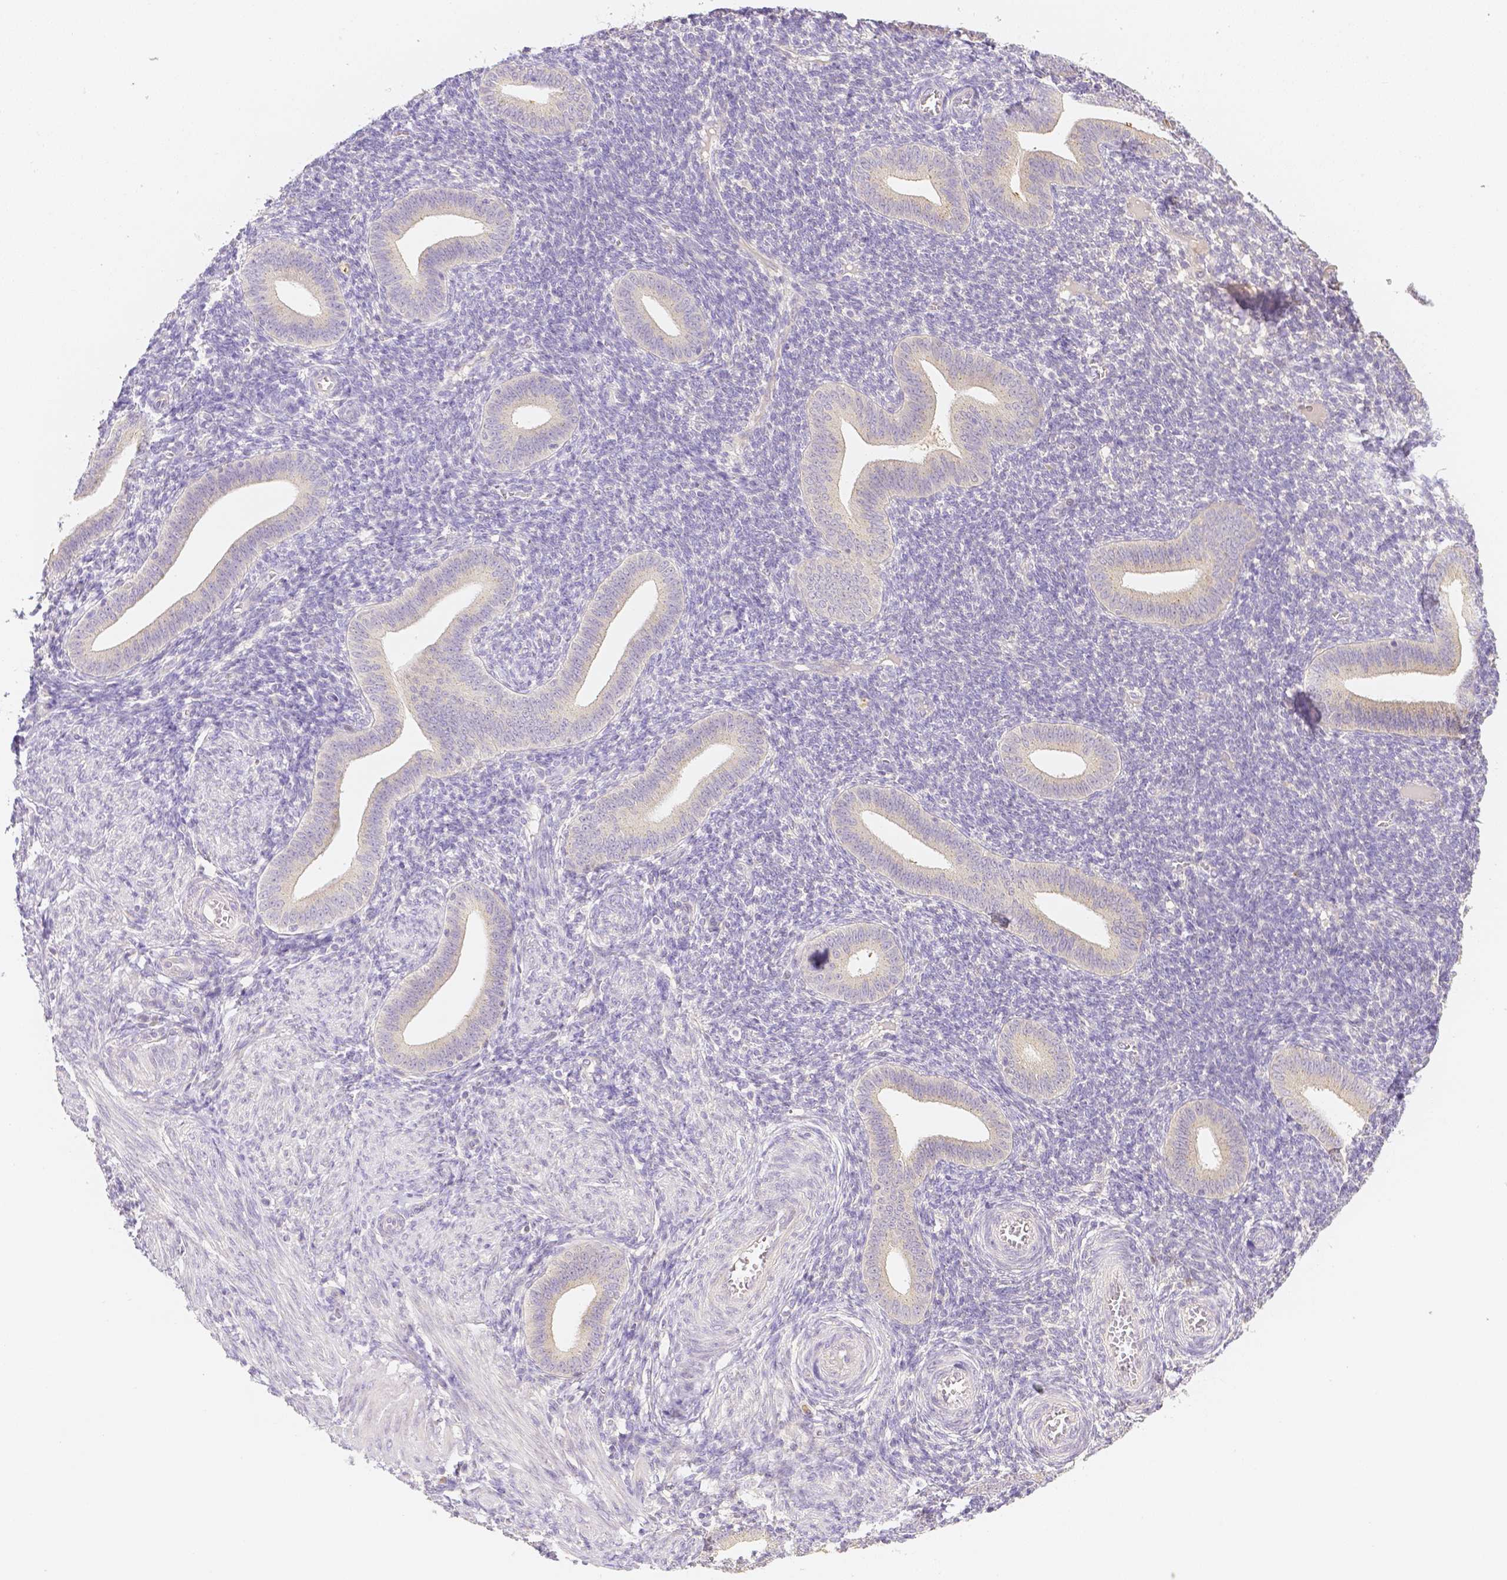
{"staining": {"intensity": "negative", "quantity": "none", "location": "none"}, "tissue": "endometrium", "cell_type": "Cells in endometrial stroma", "image_type": "normal", "snomed": [{"axis": "morphology", "description": "Normal tissue, NOS"}, {"axis": "topography", "description": "Endometrium"}], "caption": "Immunohistochemistry photomicrograph of normal endometrium: endometrium stained with DAB displays no significant protein expression in cells in endometrial stroma.", "gene": "C10orf67", "patient": {"sex": "female", "age": 25}}